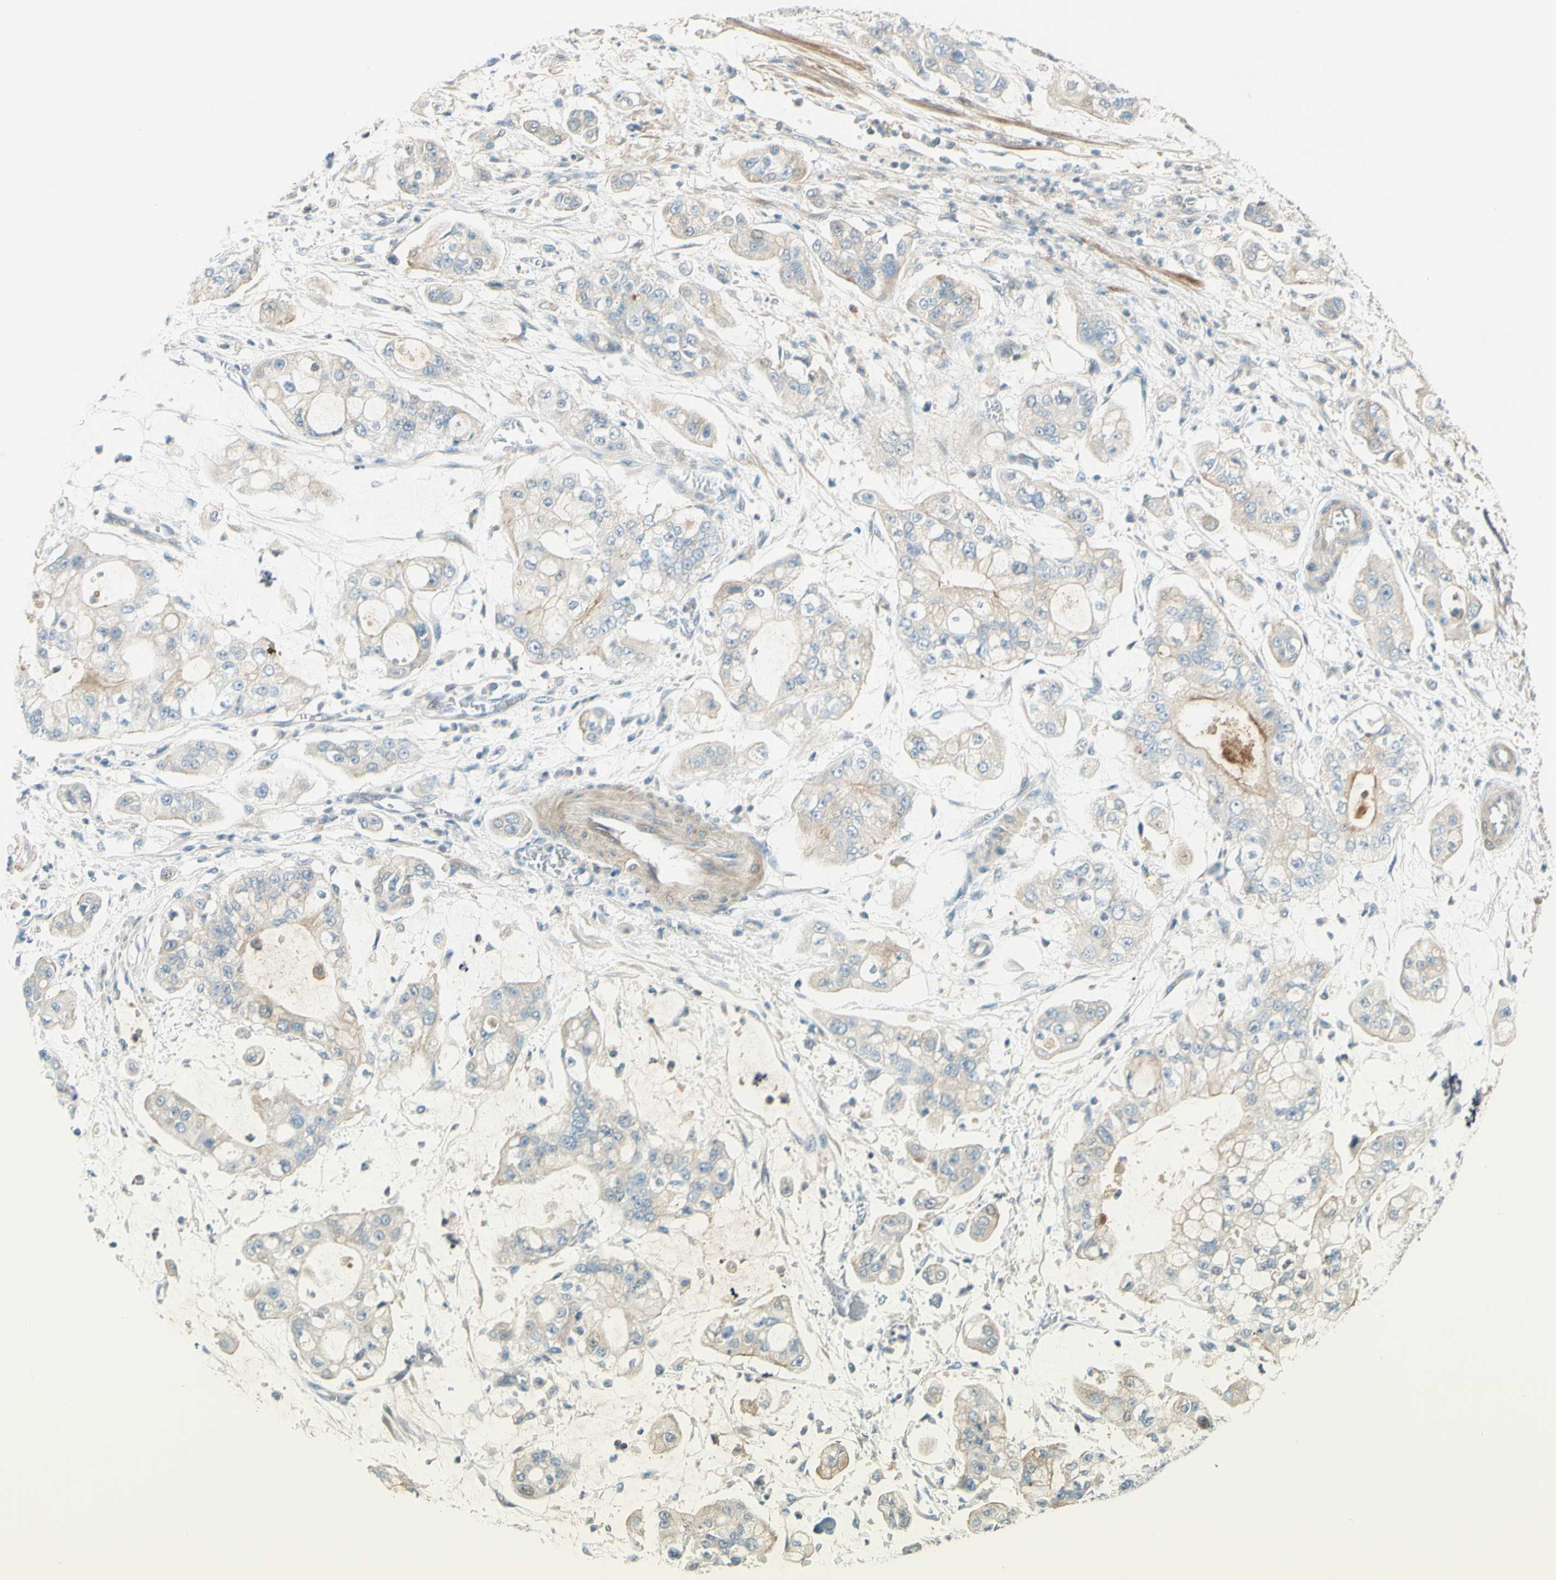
{"staining": {"intensity": "moderate", "quantity": "<25%", "location": "cytoplasmic/membranous"}, "tissue": "stomach cancer", "cell_type": "Tumor cells", "image_type": "cancer", "snomed": [{"axis": "morphology", "description": "Adenocarcinoma, NOS"}, {"axis": "topography", "description": "Stomach"}], "caption": "A low amount of moderate cytoplasmic/membranous staining is present in about <25% of tumor cells in stomach cancer tissue. (Brightfield microscopy of DAB IHC at high magnification).", "gene": "PROM1", "patient": {"sex": "male", "age": 76}}